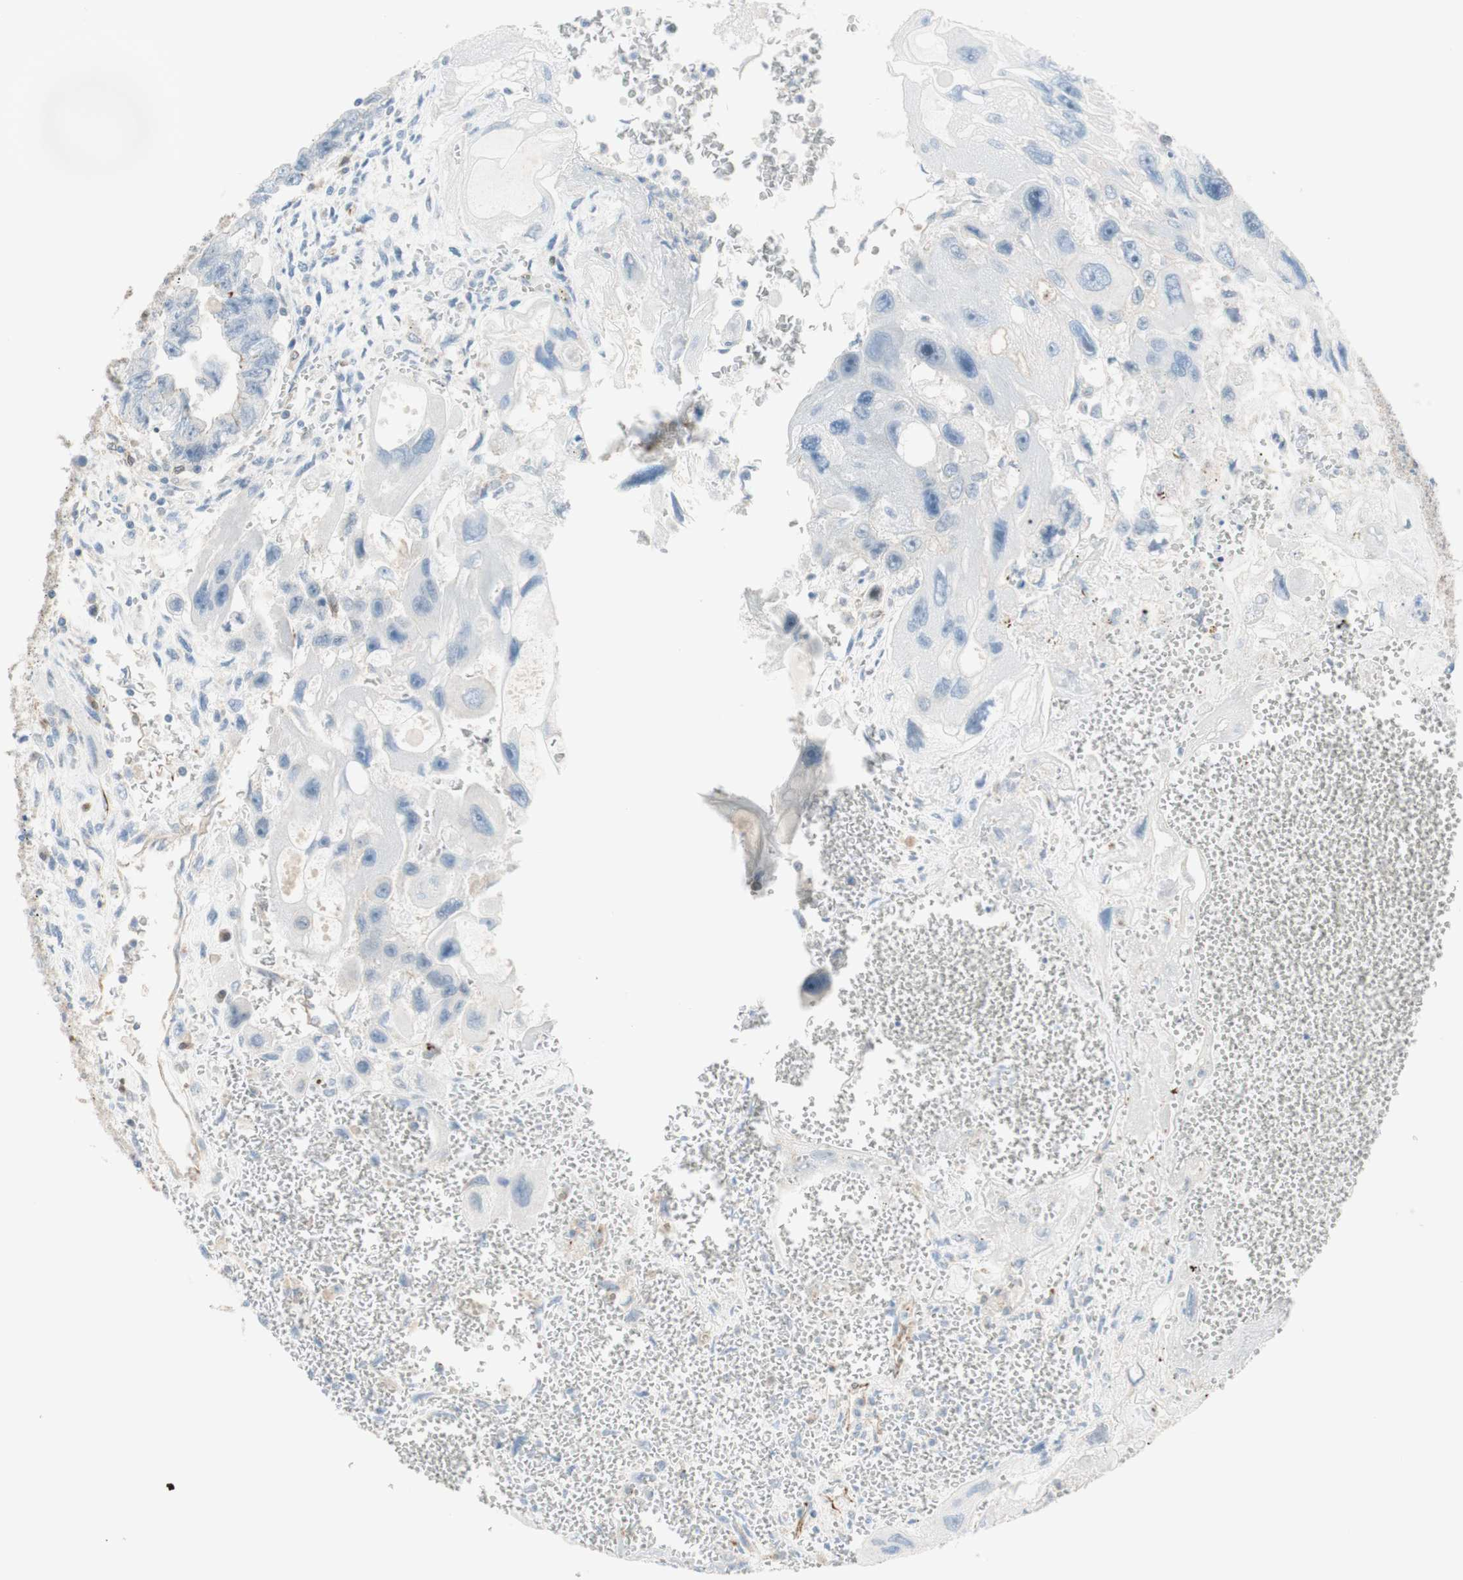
{"staining": {"intensity": "weak", "quantity": "25%-75%", "location": "cytoplasmic/membranous"}, "tissue": "testis cancer", "cell_type": "Tumor cells", "image_type": "cancer", "snomed": [{"axis": "morphology", "description": "Carcinoma, Embryonal, NOS"}, {"axis": "topography", "description": "Testis"}], "caption": "DAB immunohistochemical staining of testis cancer (embryonal carcinoma) displays weak cytoplasmic/membranous protein staining in about 25%-75% of tumor cells.", "gene": "POU2AF1", "patient": {"sex": "male", "age": 28}}